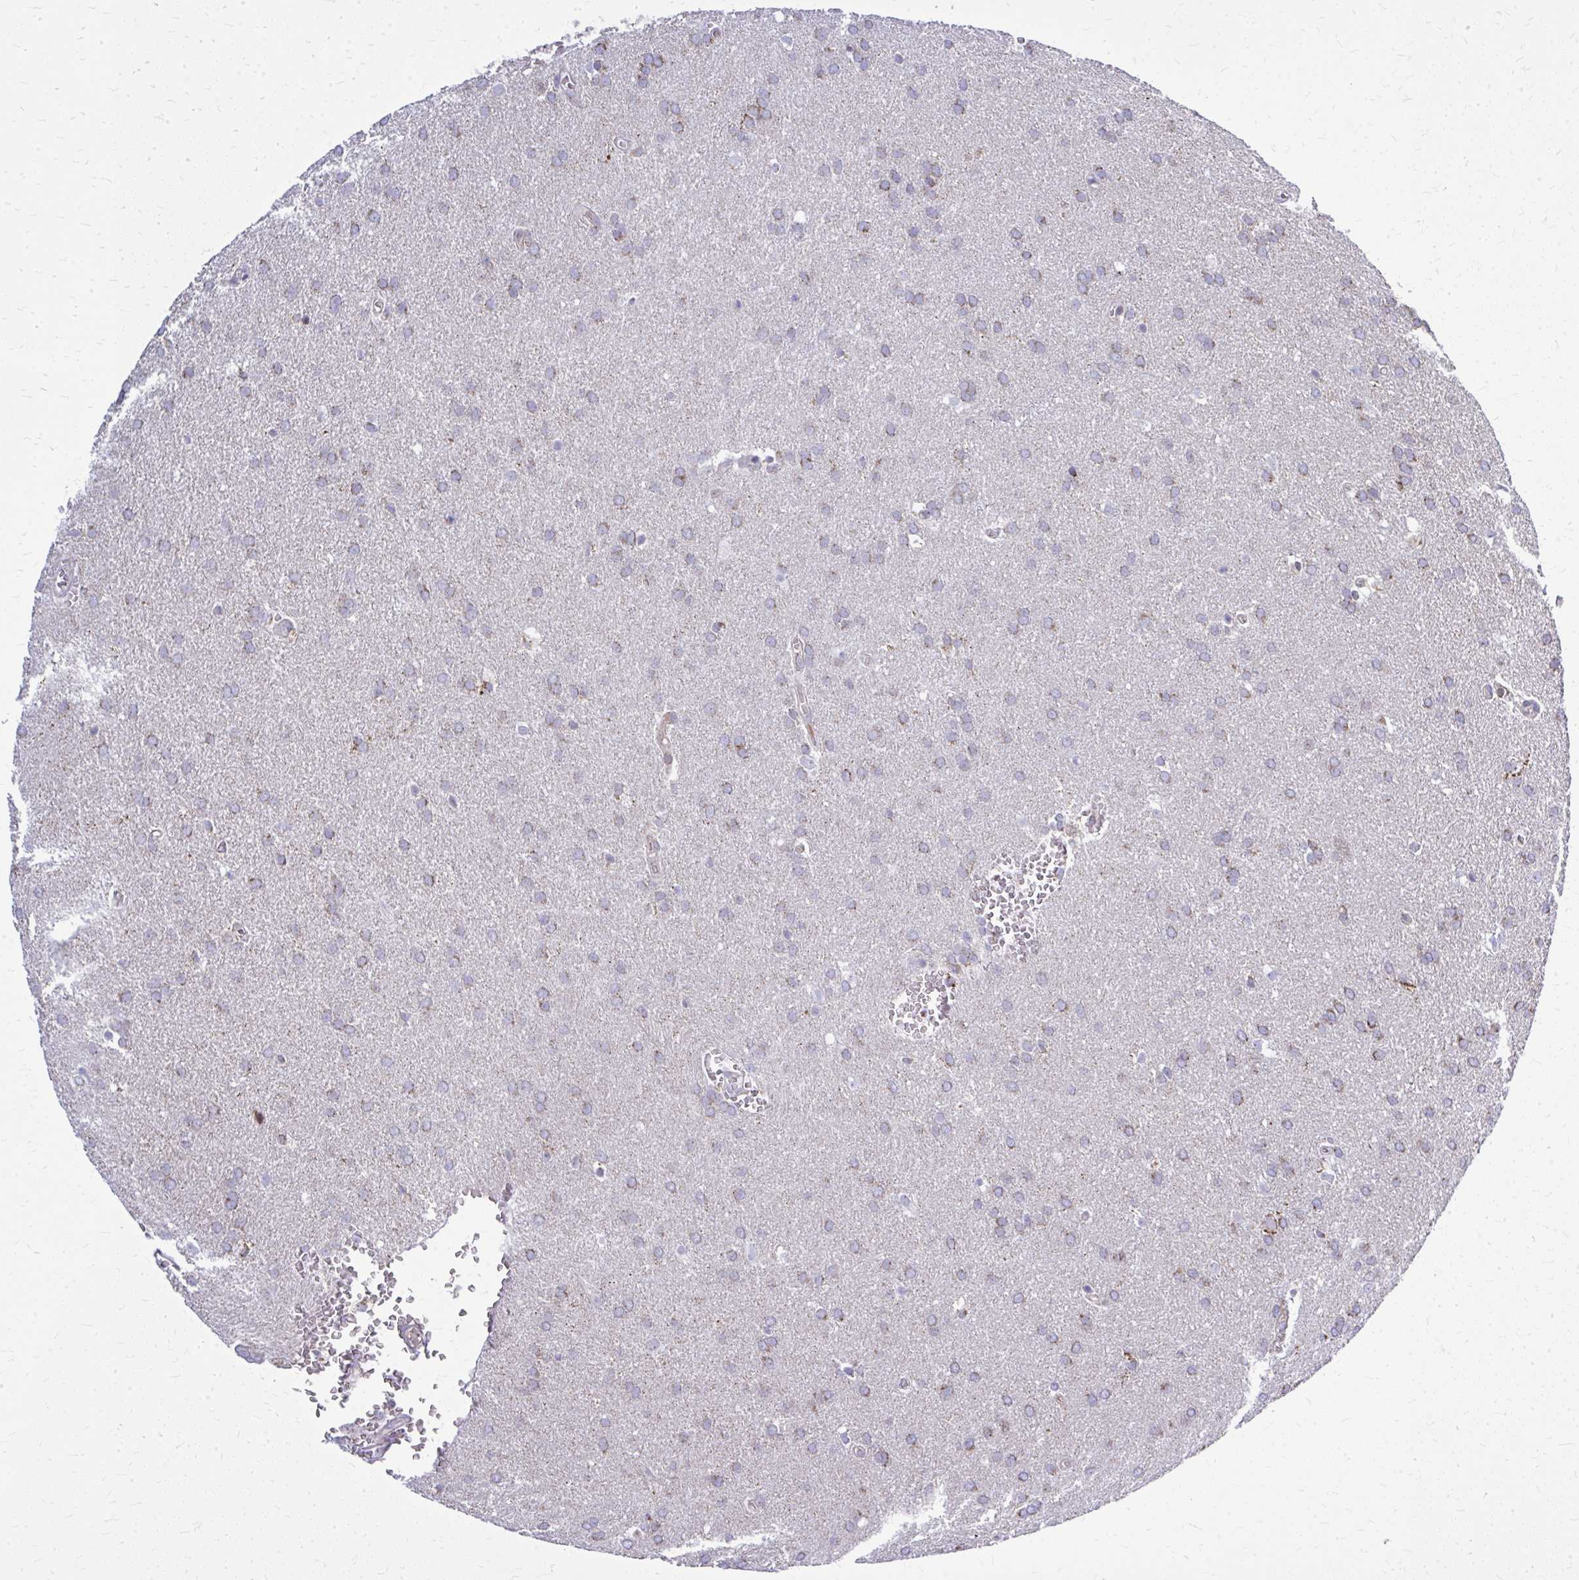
{"staining": {"intensity": "moderate", "quantity": "25%-75%", "location": "cytoplasmic/membranous"}, "tissue": "glioma", "cell_type": "Tumor cells", "image_type": "cancer", "snomed": [{"axis": "morphology", "description": "Glioma, malignant, Low grade"}, {"axis": "topography", "description": "Brain"}], "caption": "This histopathology image shows glioma stained with IHC to label a protein in brown. The cytoplasmic/membranous of tumor cells show moderate positivity for the protein. Nuclei are counter-stained blue.", "gene": "ZNF362", "patient": {"sex": "female", "age": 33}}